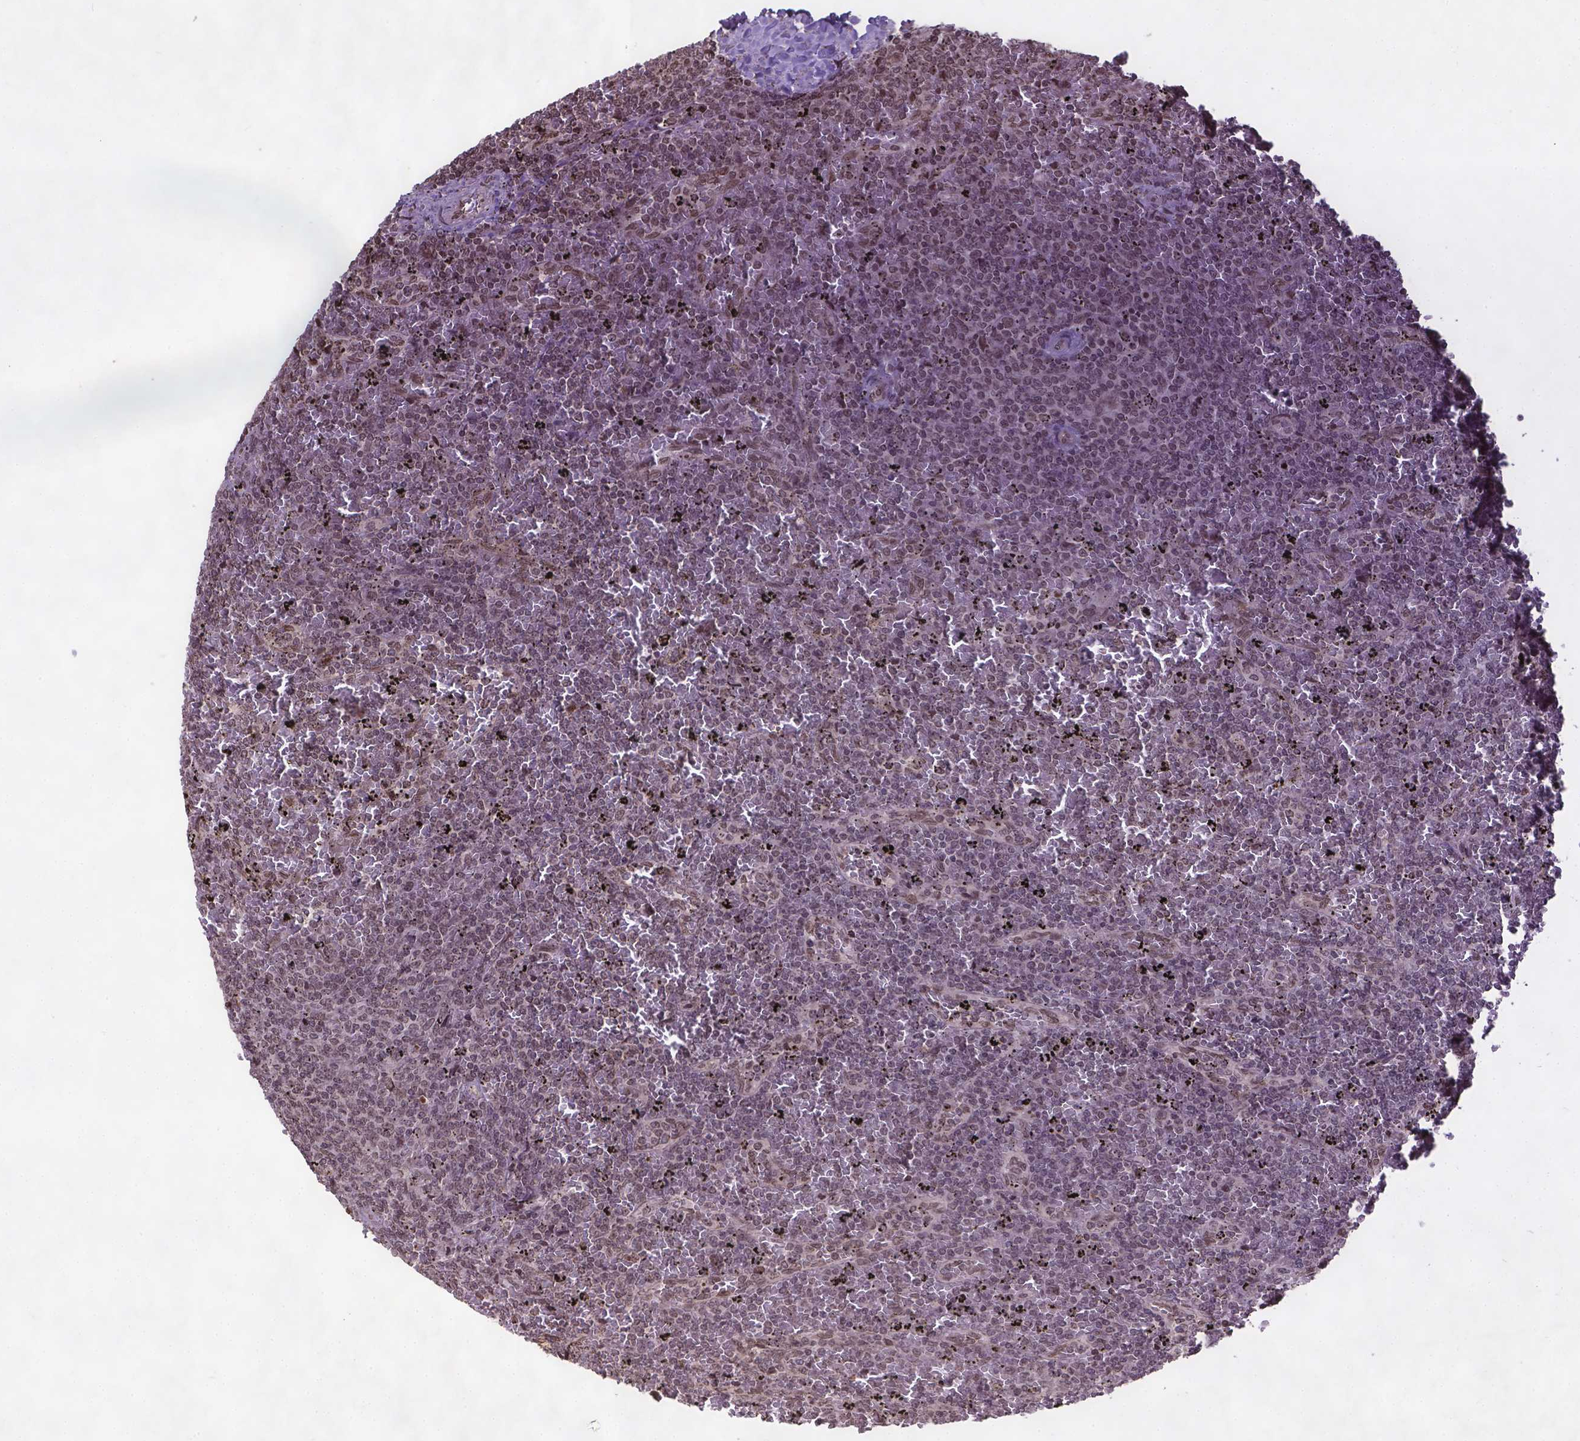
{"staining": {"intensity": "weak", "quantity": "25%-75%", "location": "nuclear"}, "tissue": "lymphoma", "cell_type": "Tumor cells", "image_type": "cancer", "snomed": [{"axis": "morphology", "description": "Malignant lymphoma, non-Hodgkin's type, Low grade"}, {"axis": "topography", "description": "Spleen"}], "caption": "This is a photomicrograph of IHC staining of lymphoma, which shows weak staining in the nuclear of tumor cells.", "gene": "BANF1", "patient": {"sex": "female", "age": 77}}